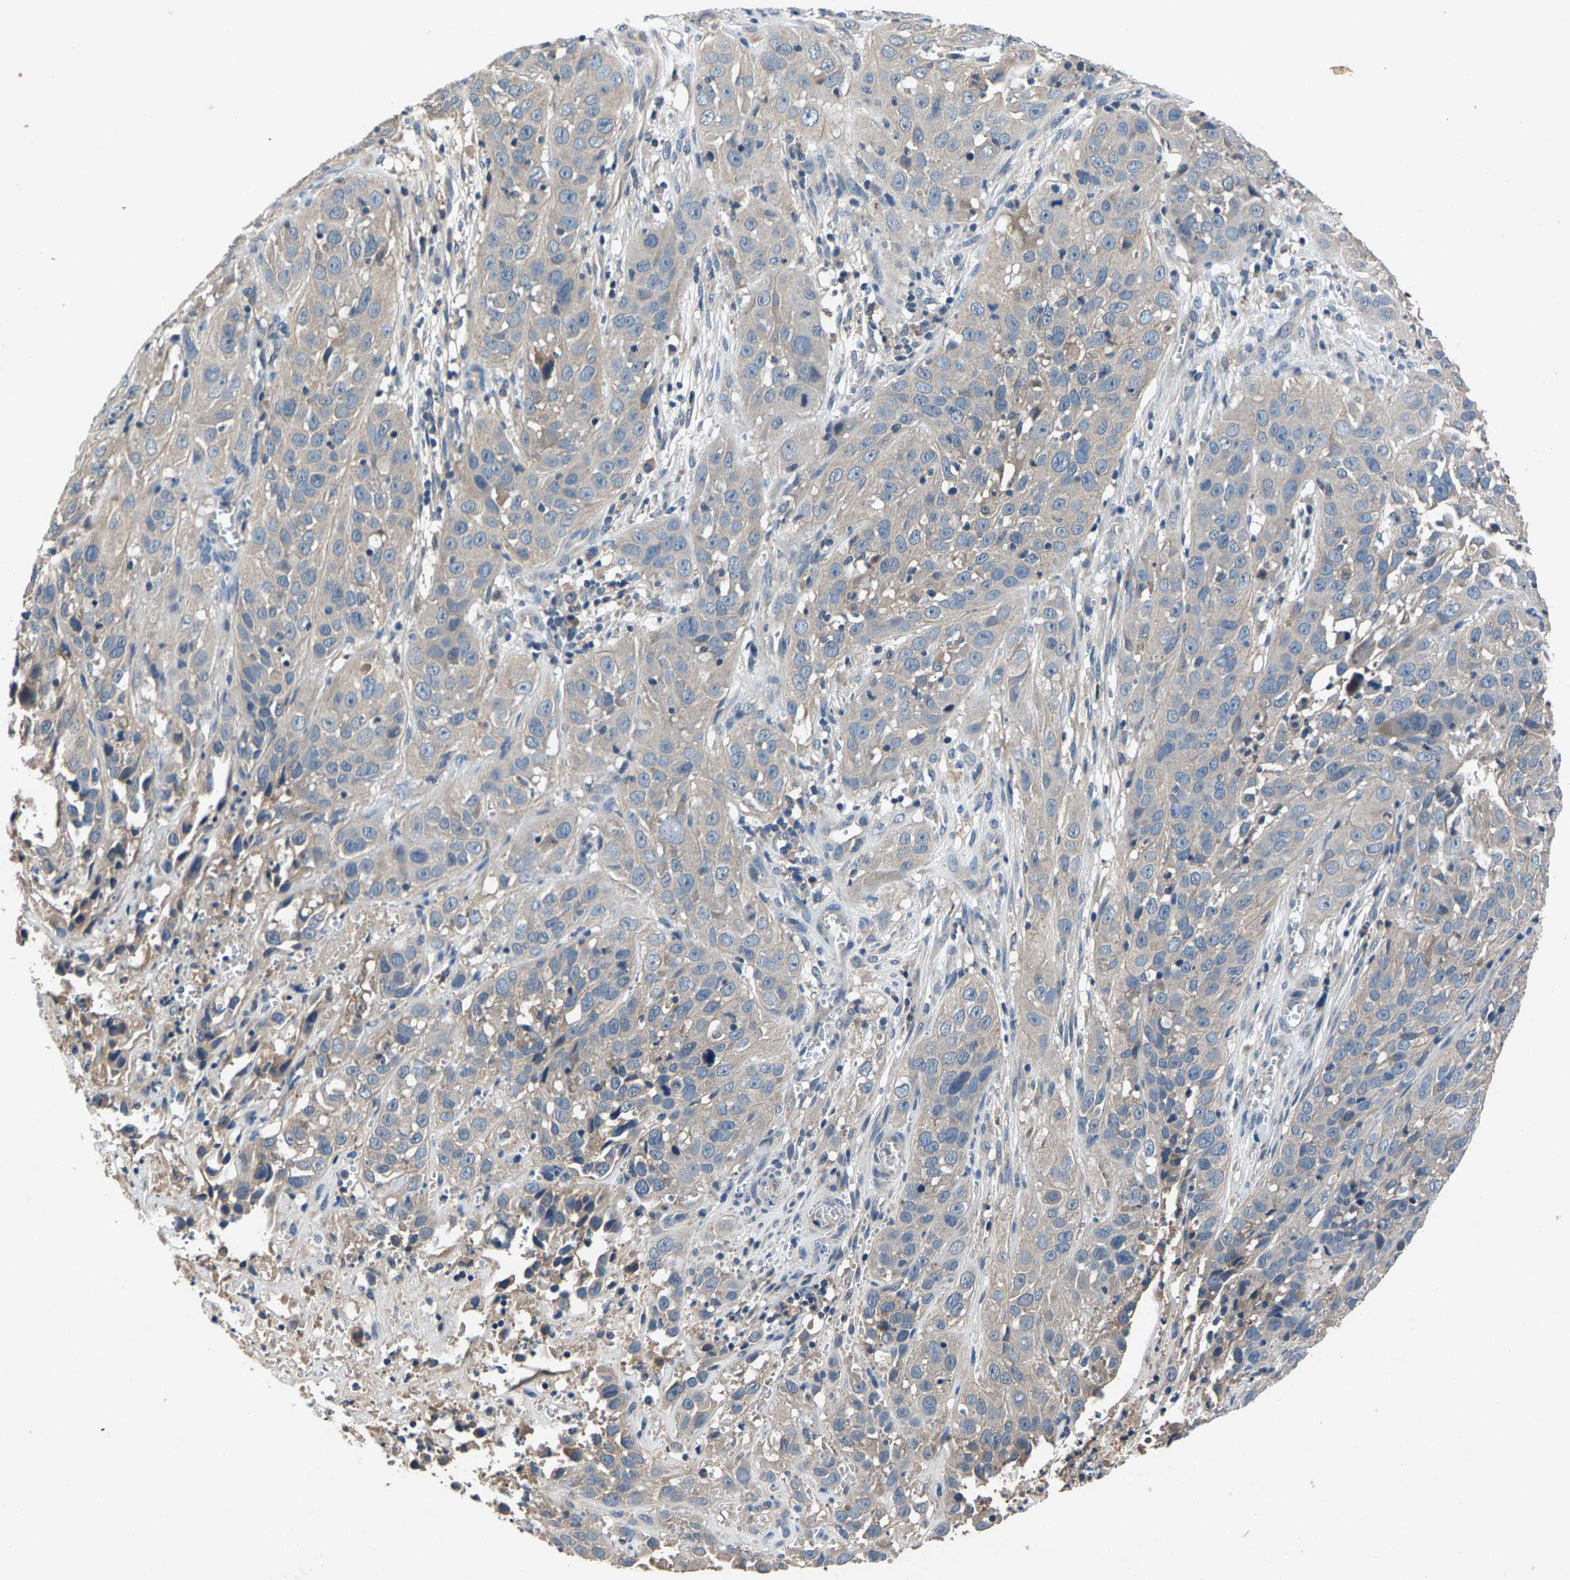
{"staining": {"intensity": "negative", "quantity": "none", "location": "none"}, "tissue": "cervical cancer", "cell_type": "Tumor cells", "image_type": "cancer", "snomed": [{"axis": "morphology", "description": "Squamous cell carcinoma, NOS"}, {"axis": "topography", "description": "Cervix"}], "caption": "This is an IHC micrograph of human cervical cancer. There is no positivity in tumor cells.", "gene": "PRXL2C", "patient": {"sex": "female", "age": 32}}